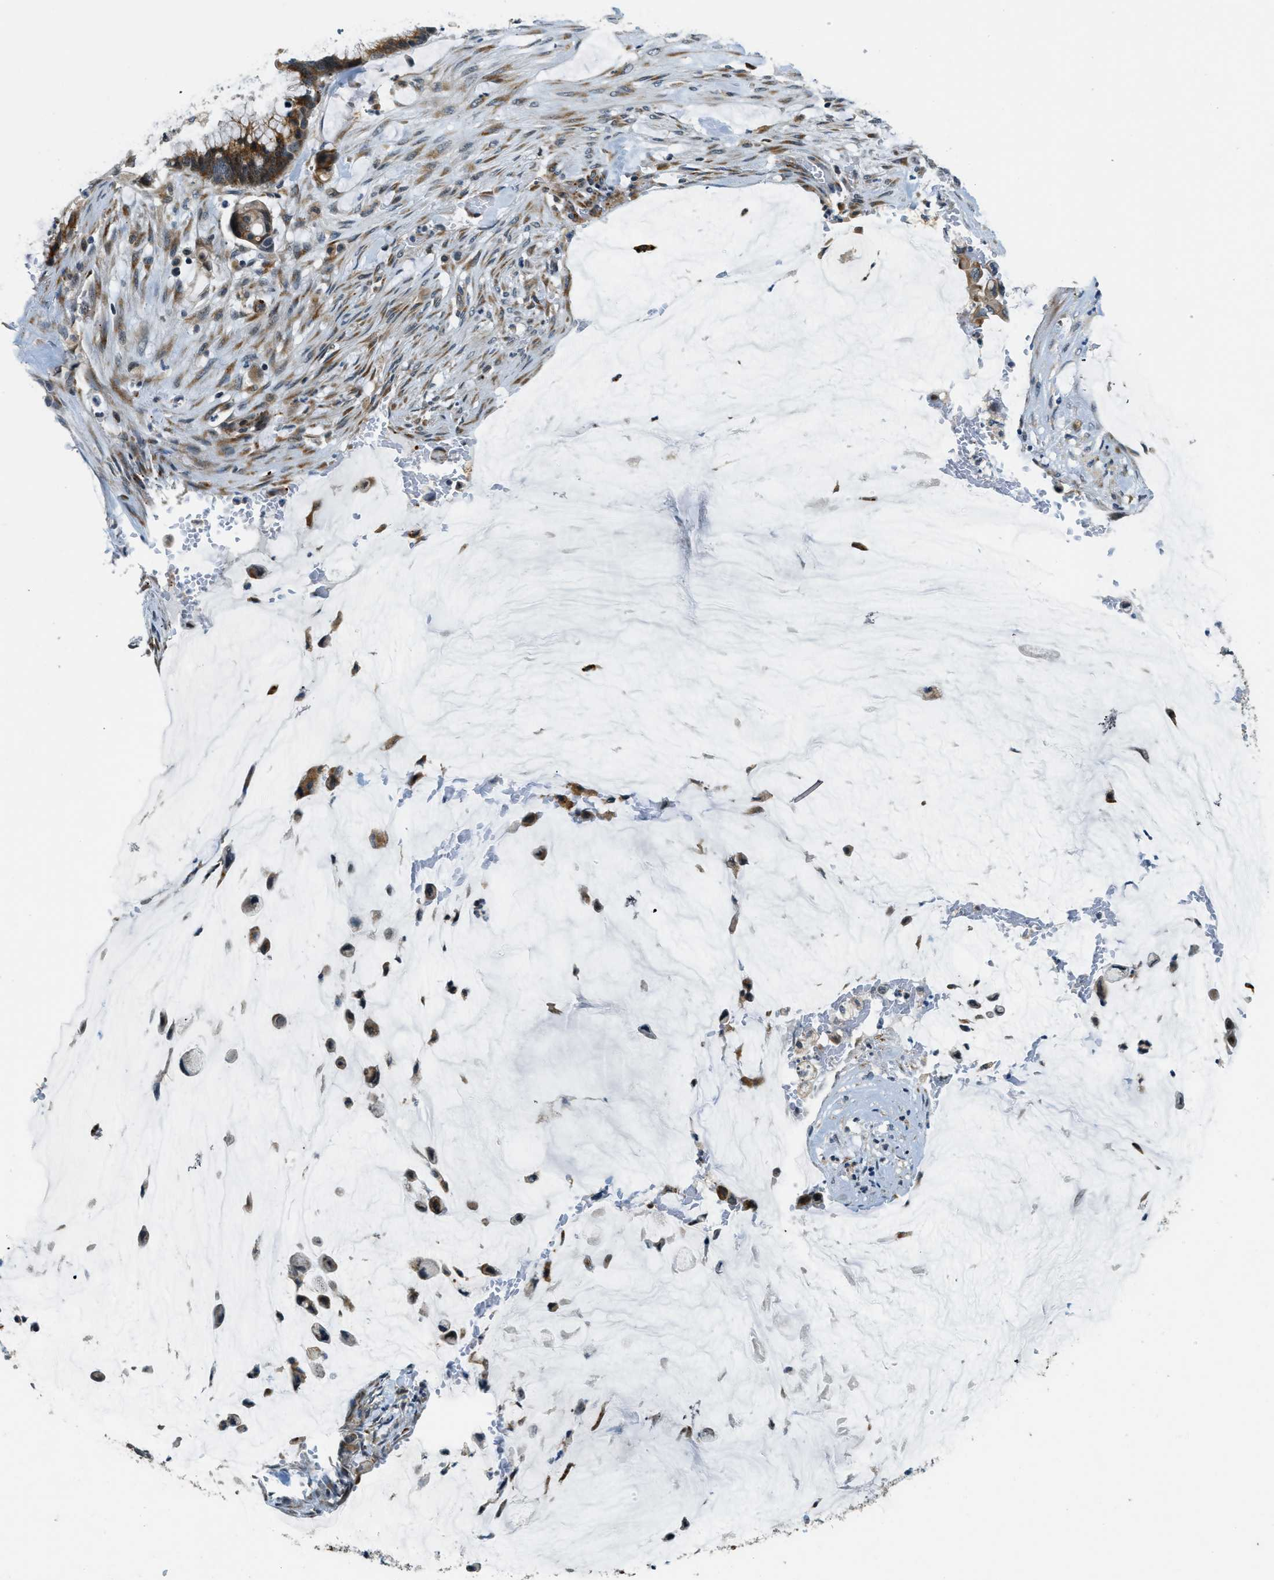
{"staining": {"intensity": "strong", "quantity": ">75%", "location": "cytoplasmic/membranous"}, "tissue": "pancreatic cancer", "cell_type": "Tumor cells", "image_type": "cancer", "snomed": [{"axis": "morphology", "description": "Adenocarcinoma, NOS"}, {"axis": "topography", "description": "Pancreas"}], "caption": "Immunohistochemistry histopathology image of human adenocarcinoma (pancreatic) stained for a protein (brown), which displays high levels of strong cytoplasmic/membranous expression in approximately >75% of tumor cells.", "gene": "HERC2", "patient": {"sex": "male", "age": 41}}